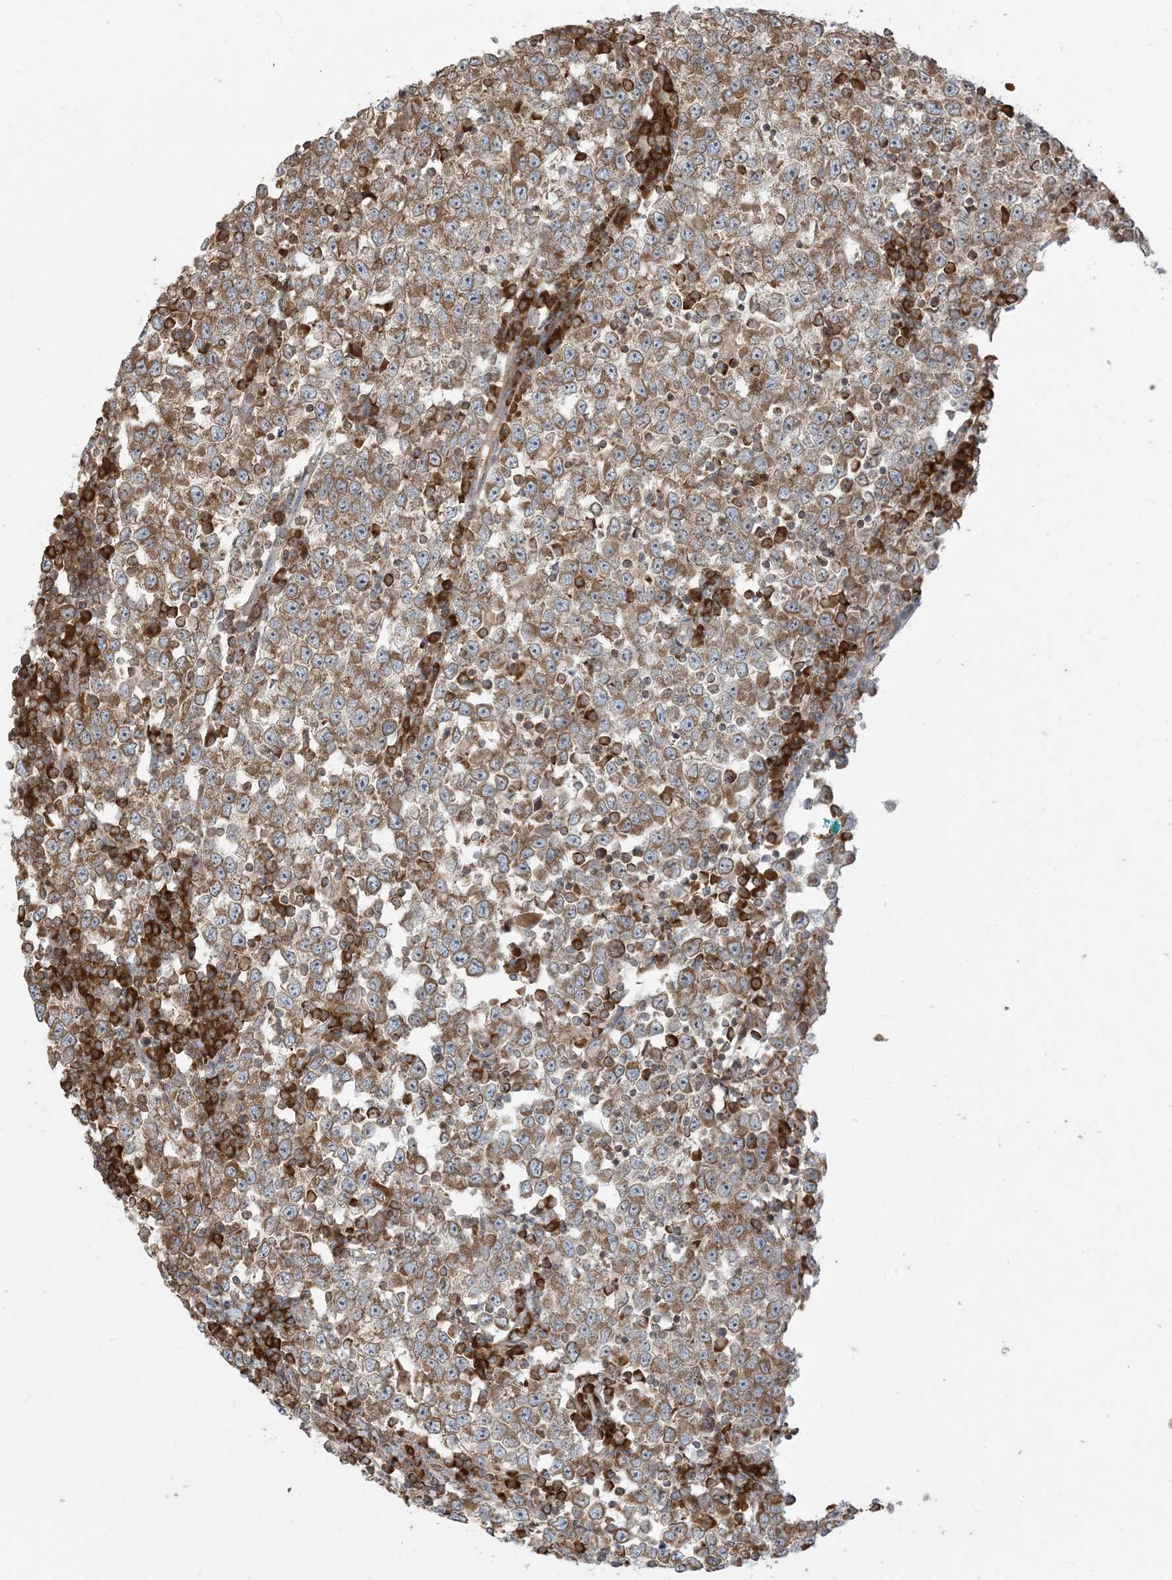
{"staining": {"intensity": "moderate", "quantity": ">75%", "location": "cytoplasmic/membranous"}, "tissue": "testis cancer", "cell_type": "Tumor cells", "image_type": "cancer", "snomed": [{"axis": "morphology", "description": "Seminoma, NOS"}, {"axis": "topography", "description": "Testis"}], "caption": "Tumor cells reveal medium levels of moderate cytoplasmic/membranous staining in about >75% of cells in human testis cancer.", "gene": "SRP72", "patient": {"sex": "male", "age": 65}}